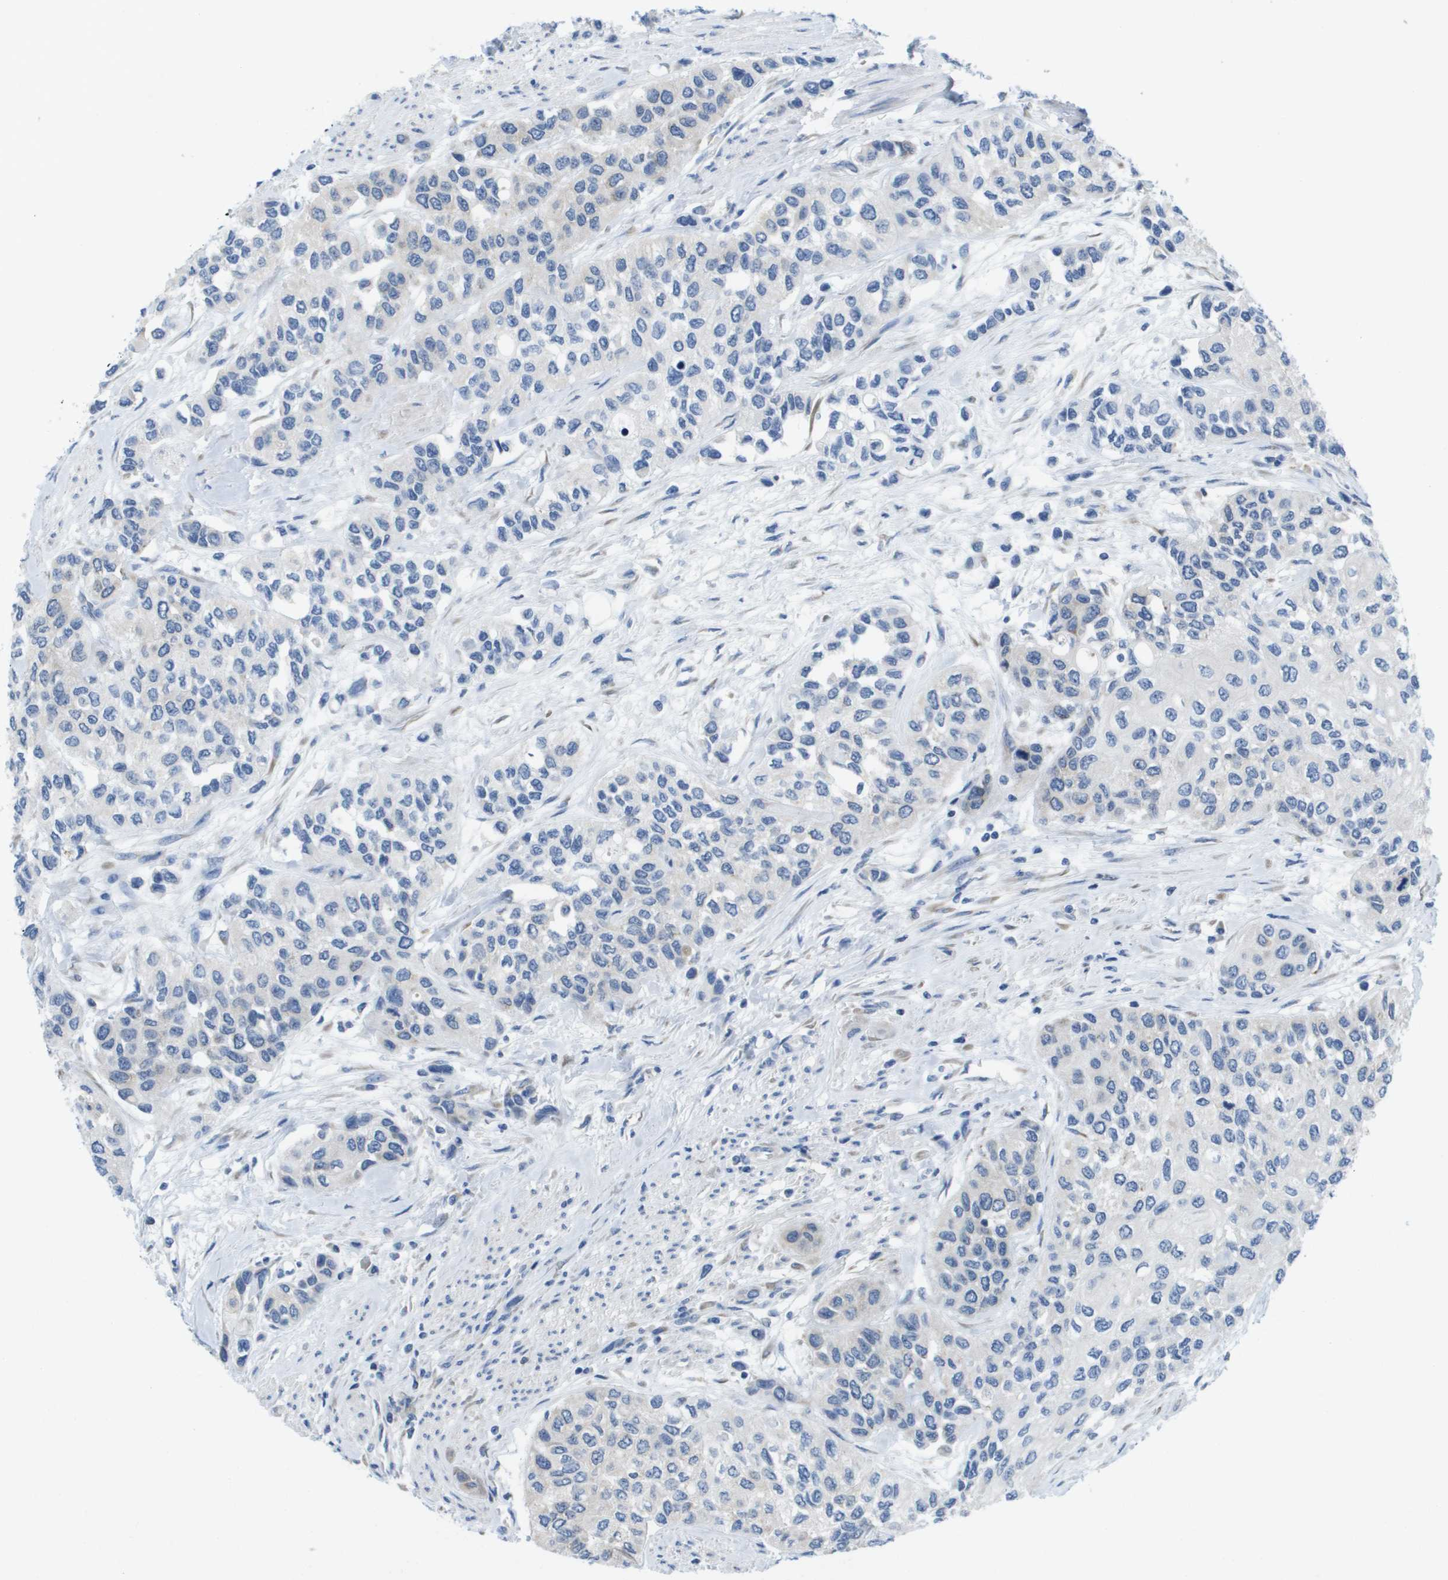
{"staining": {"intensity": "negative", "quantity": "none", "location": "none"}, "tissue": "urothelial cancer", "cell_type": "Tumor cells", "image_type": "cancer", "snomed": [{"axis": "morphology", "description": "Urothelial carcinoma, High grade"}, {"axis": "topography", "description": "Urinary bladder"}], "caption": "A photomicrograph of human urothelial cancer is negative for staining in tumor cells.", "gene": "PTDSS1", "patient": {"sex": "female", "age": 56}}